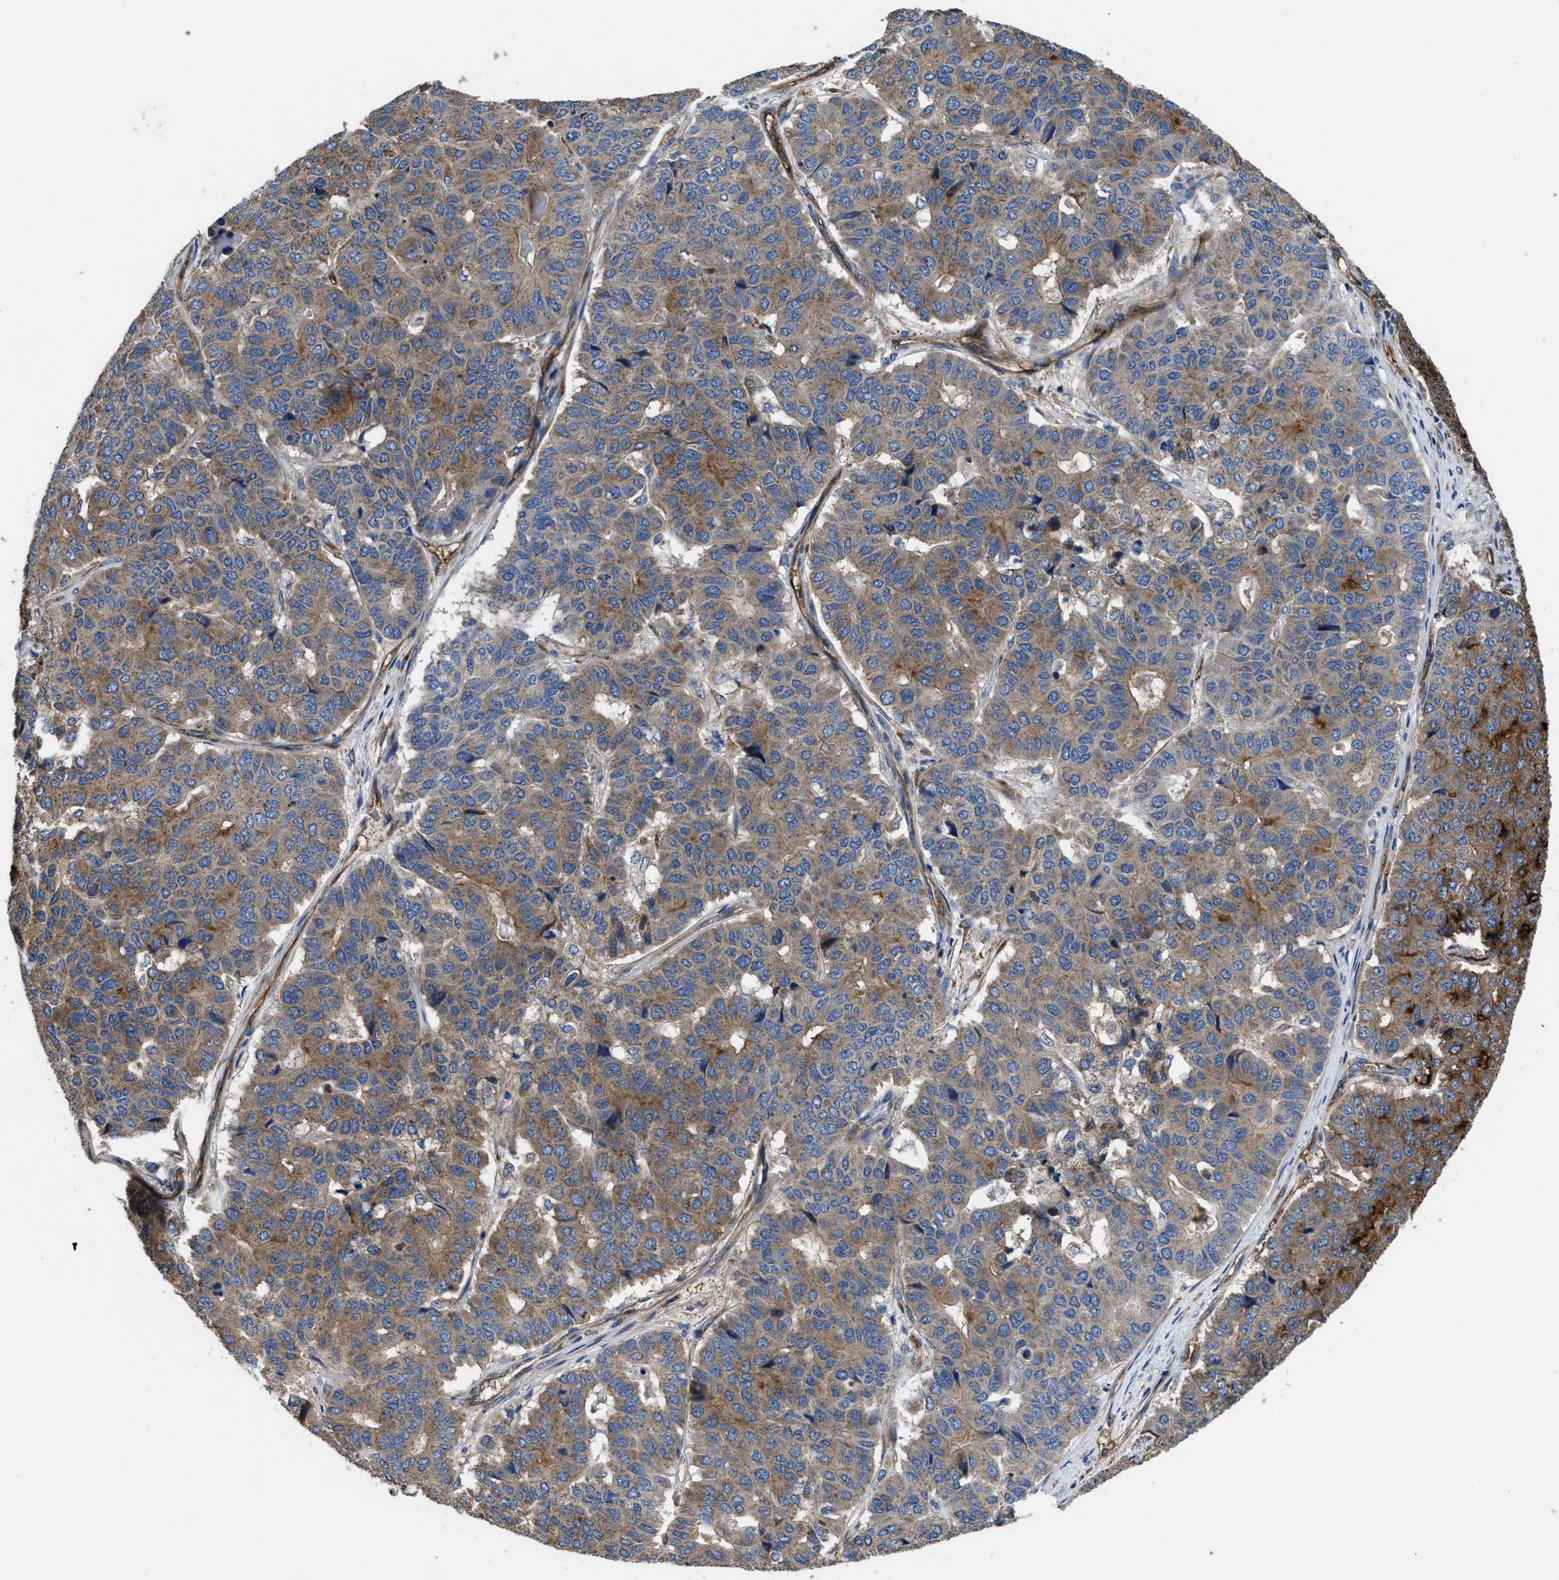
{"staining": {"intensity": "moderate", "quantity": ">75%", "location": "cytoplasmic/membranous"}, "tissue": "pancreatic cancer", "cell_type": "Tumor cells", "image_type": "cancer", "snomed": [{"axis": "morphology", "description": "Adenocarcinoma, NOS"}, {"axis": "topography", "description": "Pancreas"}], "caption": "Adenocarcinoma (pancreatic) was stained to show a protein in brown. There is medium levels of moderate cytoplasmic/membranous staining in approximately >75% of tumor cells.", "gene": "NT5E", "patient": {"sex": "male", "age": 50}}